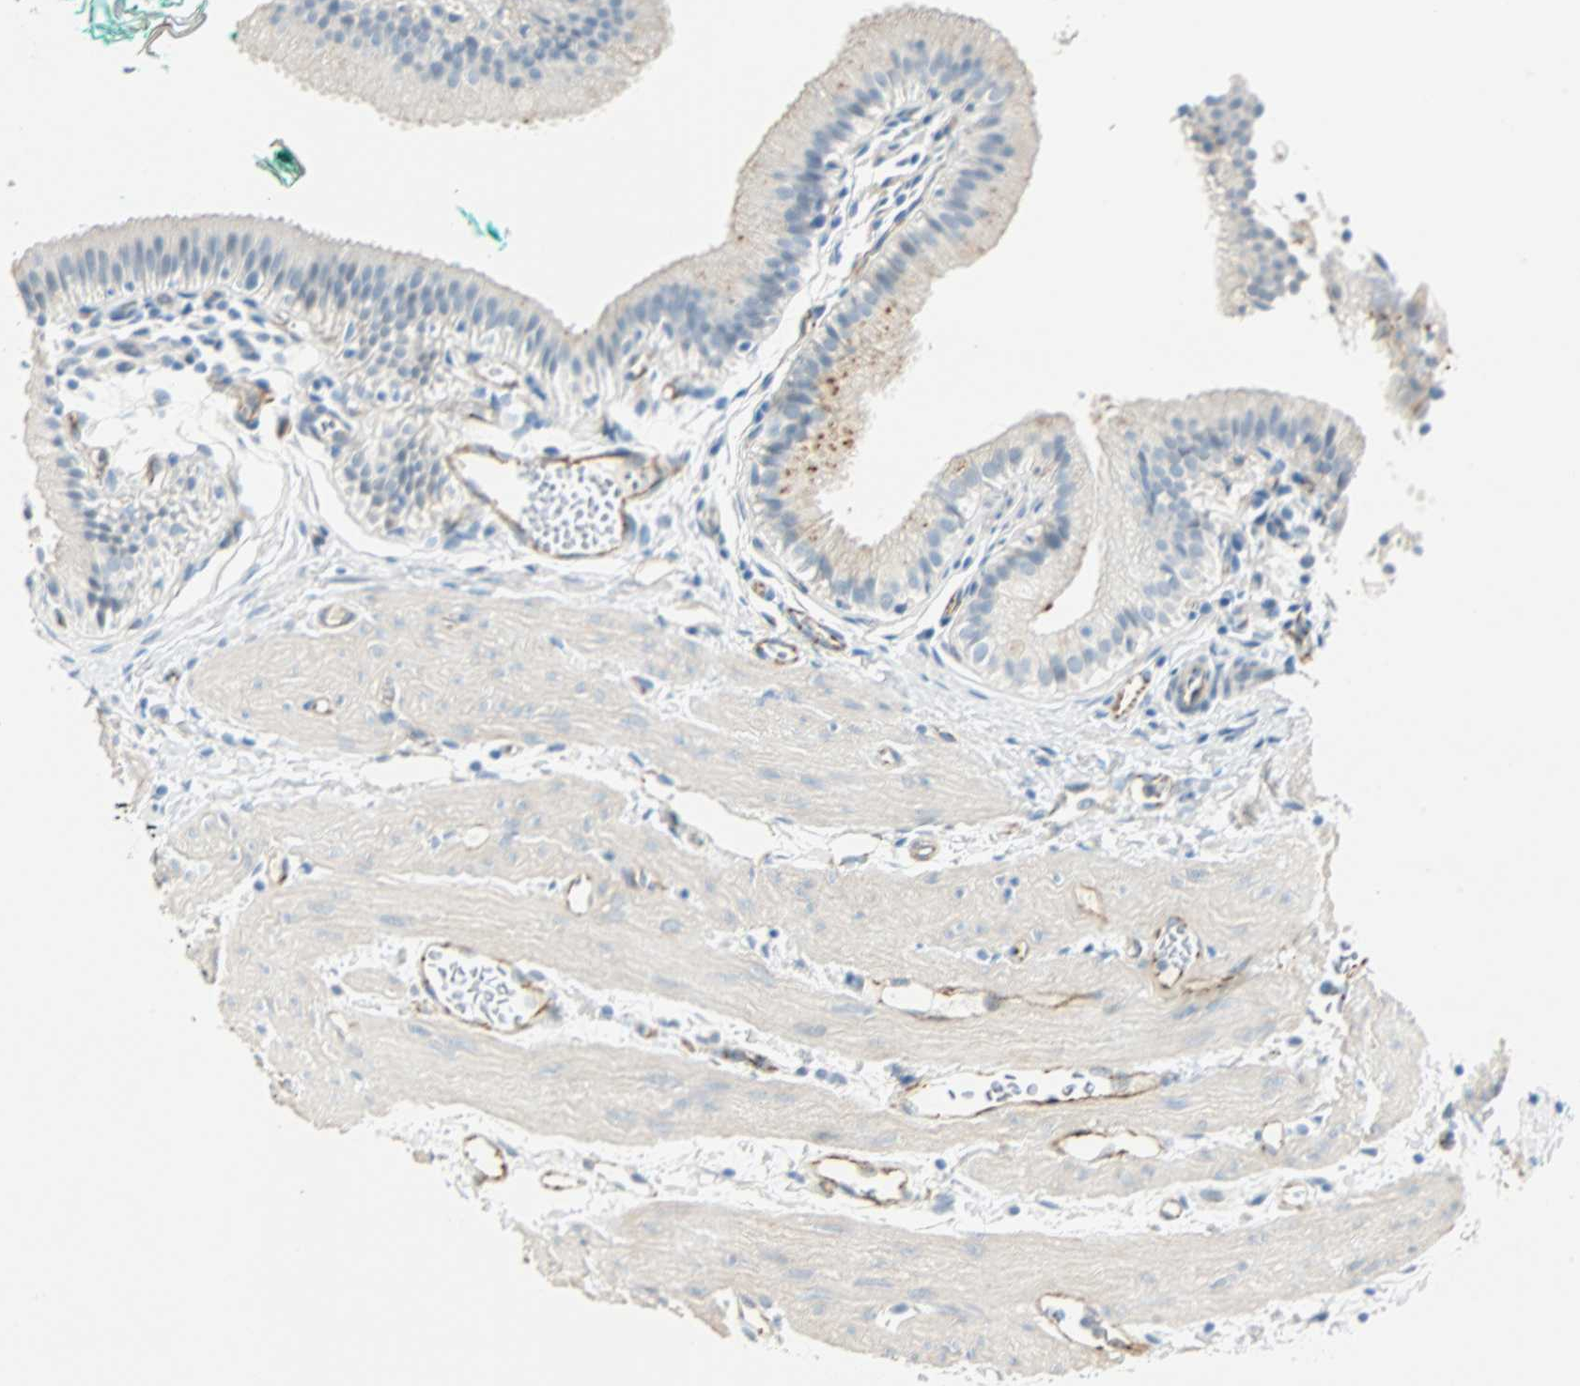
{"staining": {"intensity": "weak", "quantity": ">75%", "location": "cytoplasmic/membranous"}, "tissue": "gallbladder", "cell_type": "Glandular cells", "image_type": "normal", "snomed": [{"axis": "morphology", "description": "Normal tissue, NOS"}, {"axis": "topography", "description": "Gallbladder"}], "caption": "Unremarkable gallbladder was stained to show a protein in brown. There is low levels of weak cytoplasmic/membranous expression in about >75% of glandular cells. Immunohistochemistry stains the protein in brown and the nuclei are stained blue.", "gene": "VPS9D1", "patient": {"sex": "female", "age": 26}}